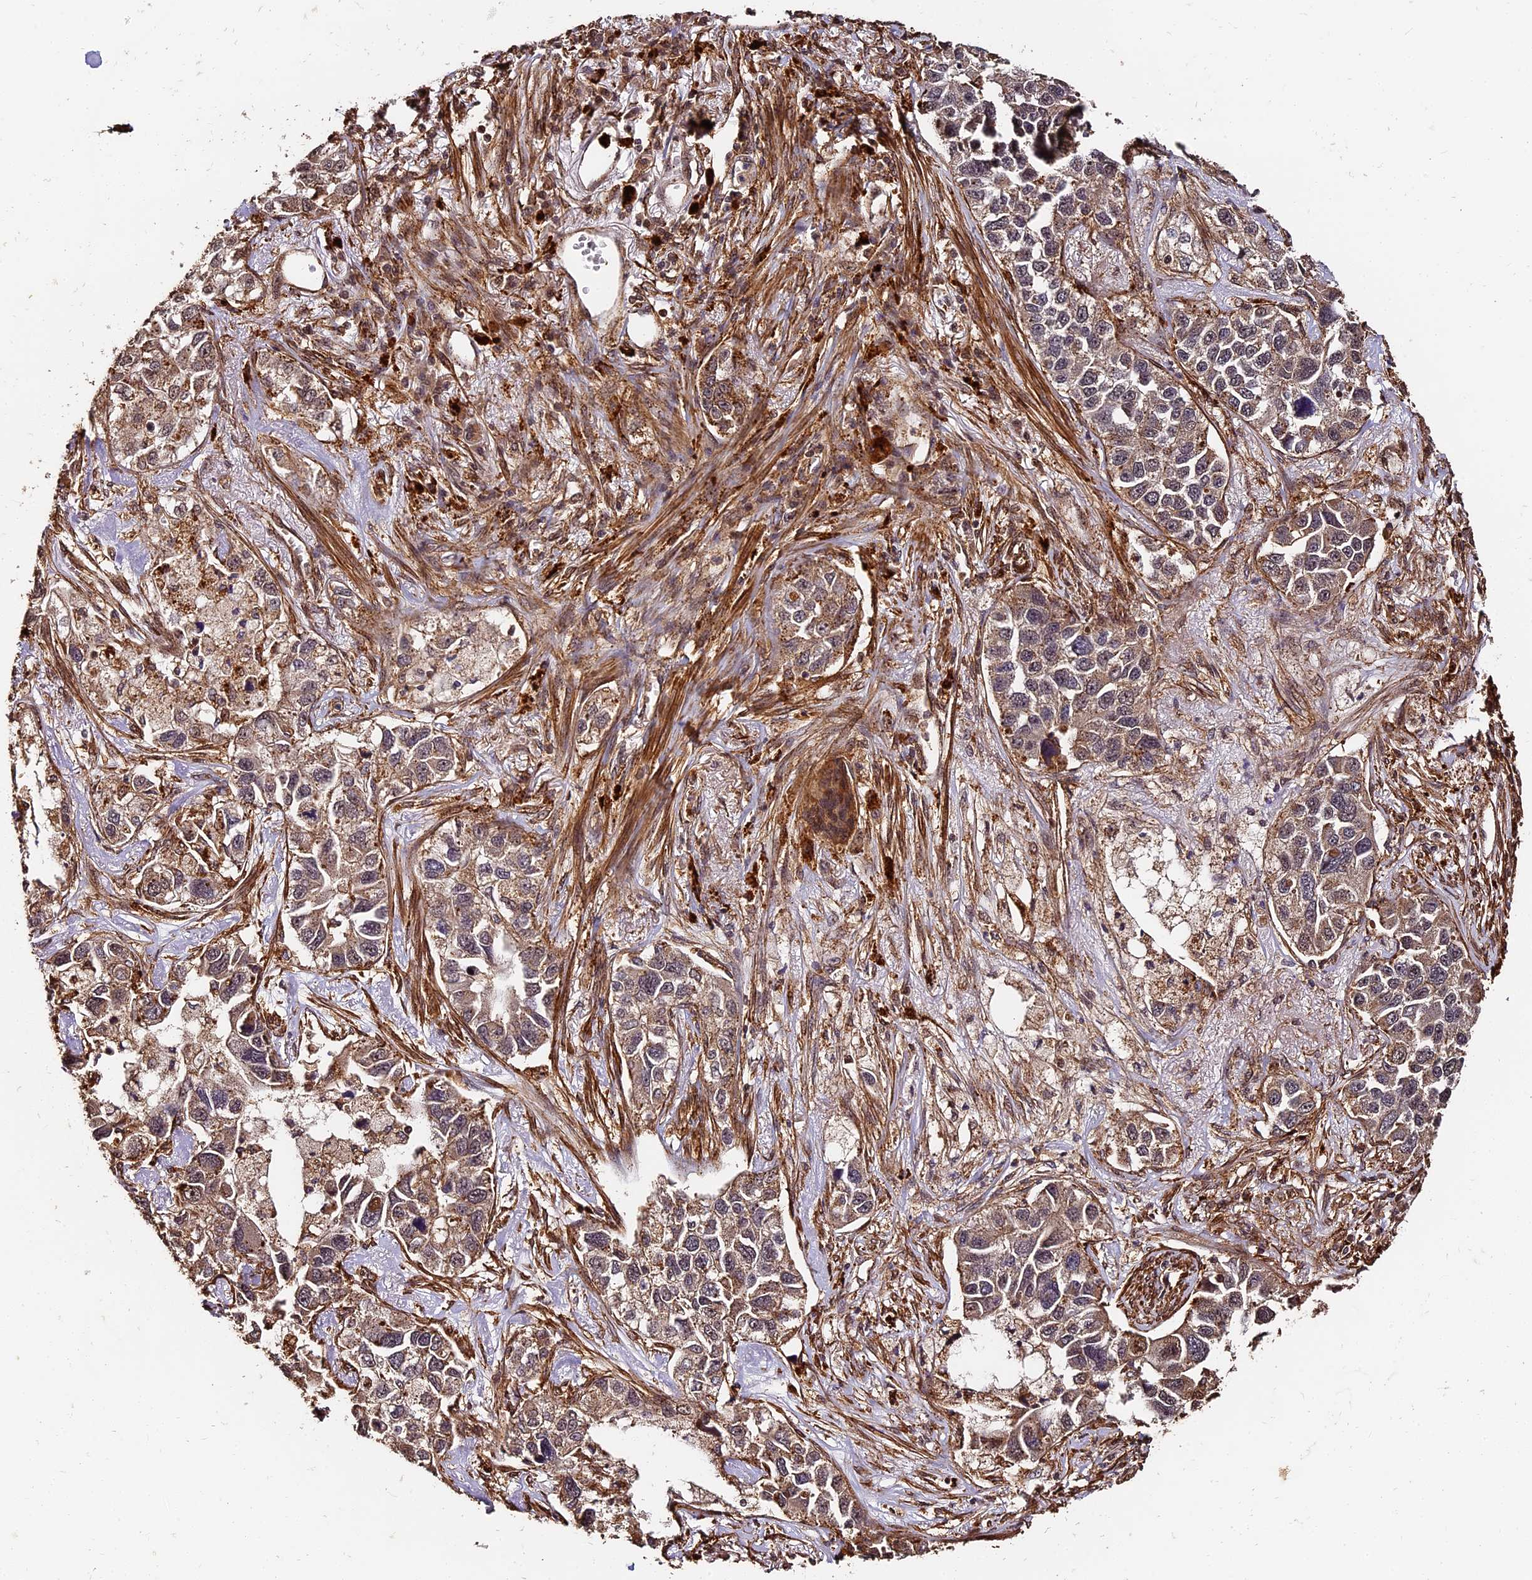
{"staining": {"intensity": "weak", "quantity": "25%-75%", "location": "cytoplasmic/membranous"}, "tissue": "lung cancer", "cell_type": "Tumor cells", "image_type": "cancer", "snomed": [{"axis": "morphology", "description": "Adenocarcinoma, NOS"}, {"axis": "topography", "description": "Lung"}], "caption": "Immunohistochemical staining of lung cancer (adenocarcinoma) reveals low levels of weak cytoplasmic/membranous staining in about 25%-75% of tumor cells. Ihc stains the protein in brown and the nuclei are stained blue.", "gene": "MMP15", "patient": {"sex": "male", "age": 49}}